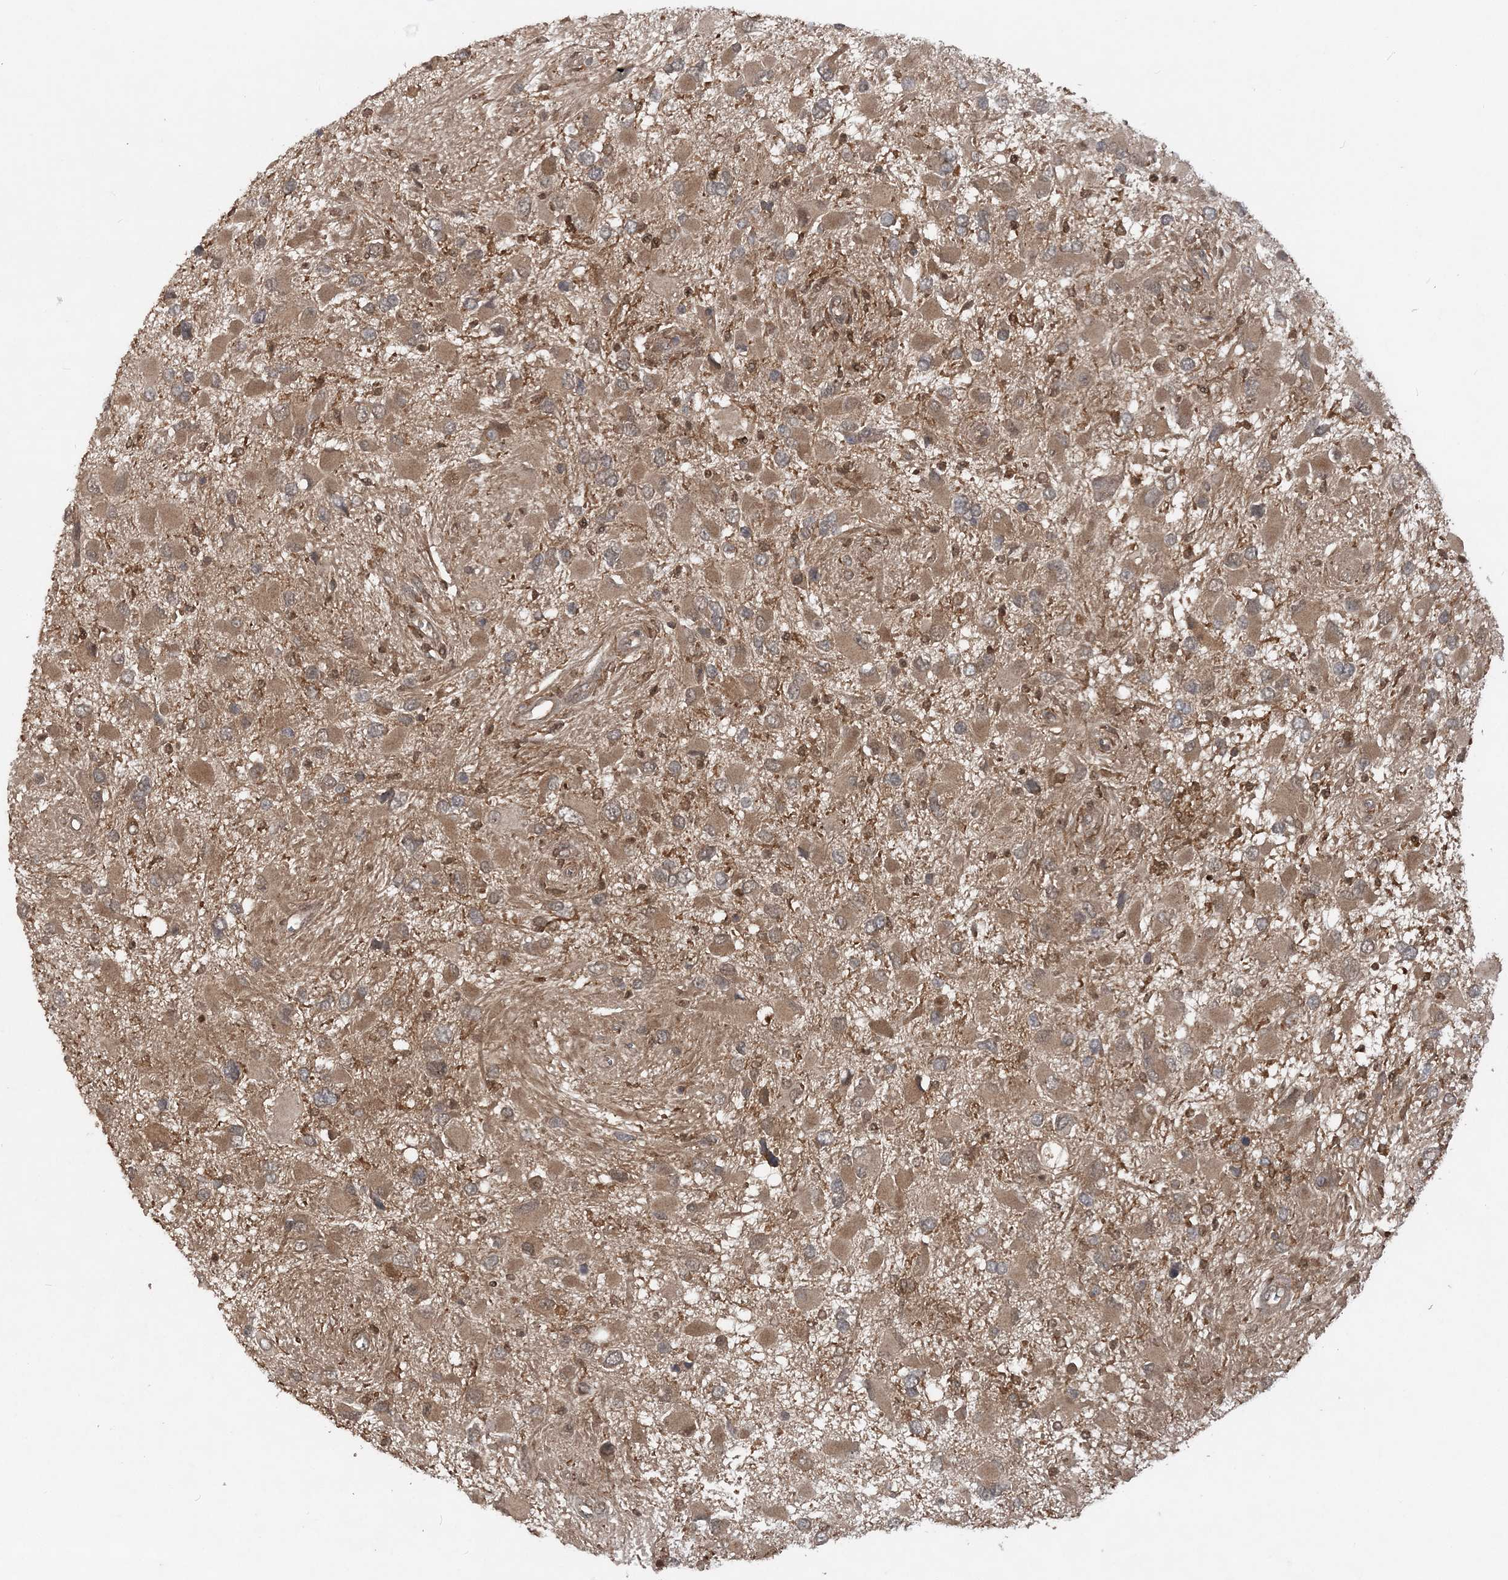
{"staining": {"intensity": "moderate", "quantity": ">75%", "location": "cytoplasmic/membranous"}, "tissue": "glioma", "cell_type": "Tumor cells", "image_type": "cancer", "snomed": [{"axis": "morphology", "description": "Glioma, malignant, High grade"}, {"axis": "topography", "description": "Brain"}], "caption": "Malignant high-grade glioma stained with DAB immunohistochemistry (IHC) reveals medium levels of moderate cytoplasmic/membranous expression in approximately >75% of tumor cells.", "gene": "LACC1", "patient": {"sex": "male", "age": 53}}